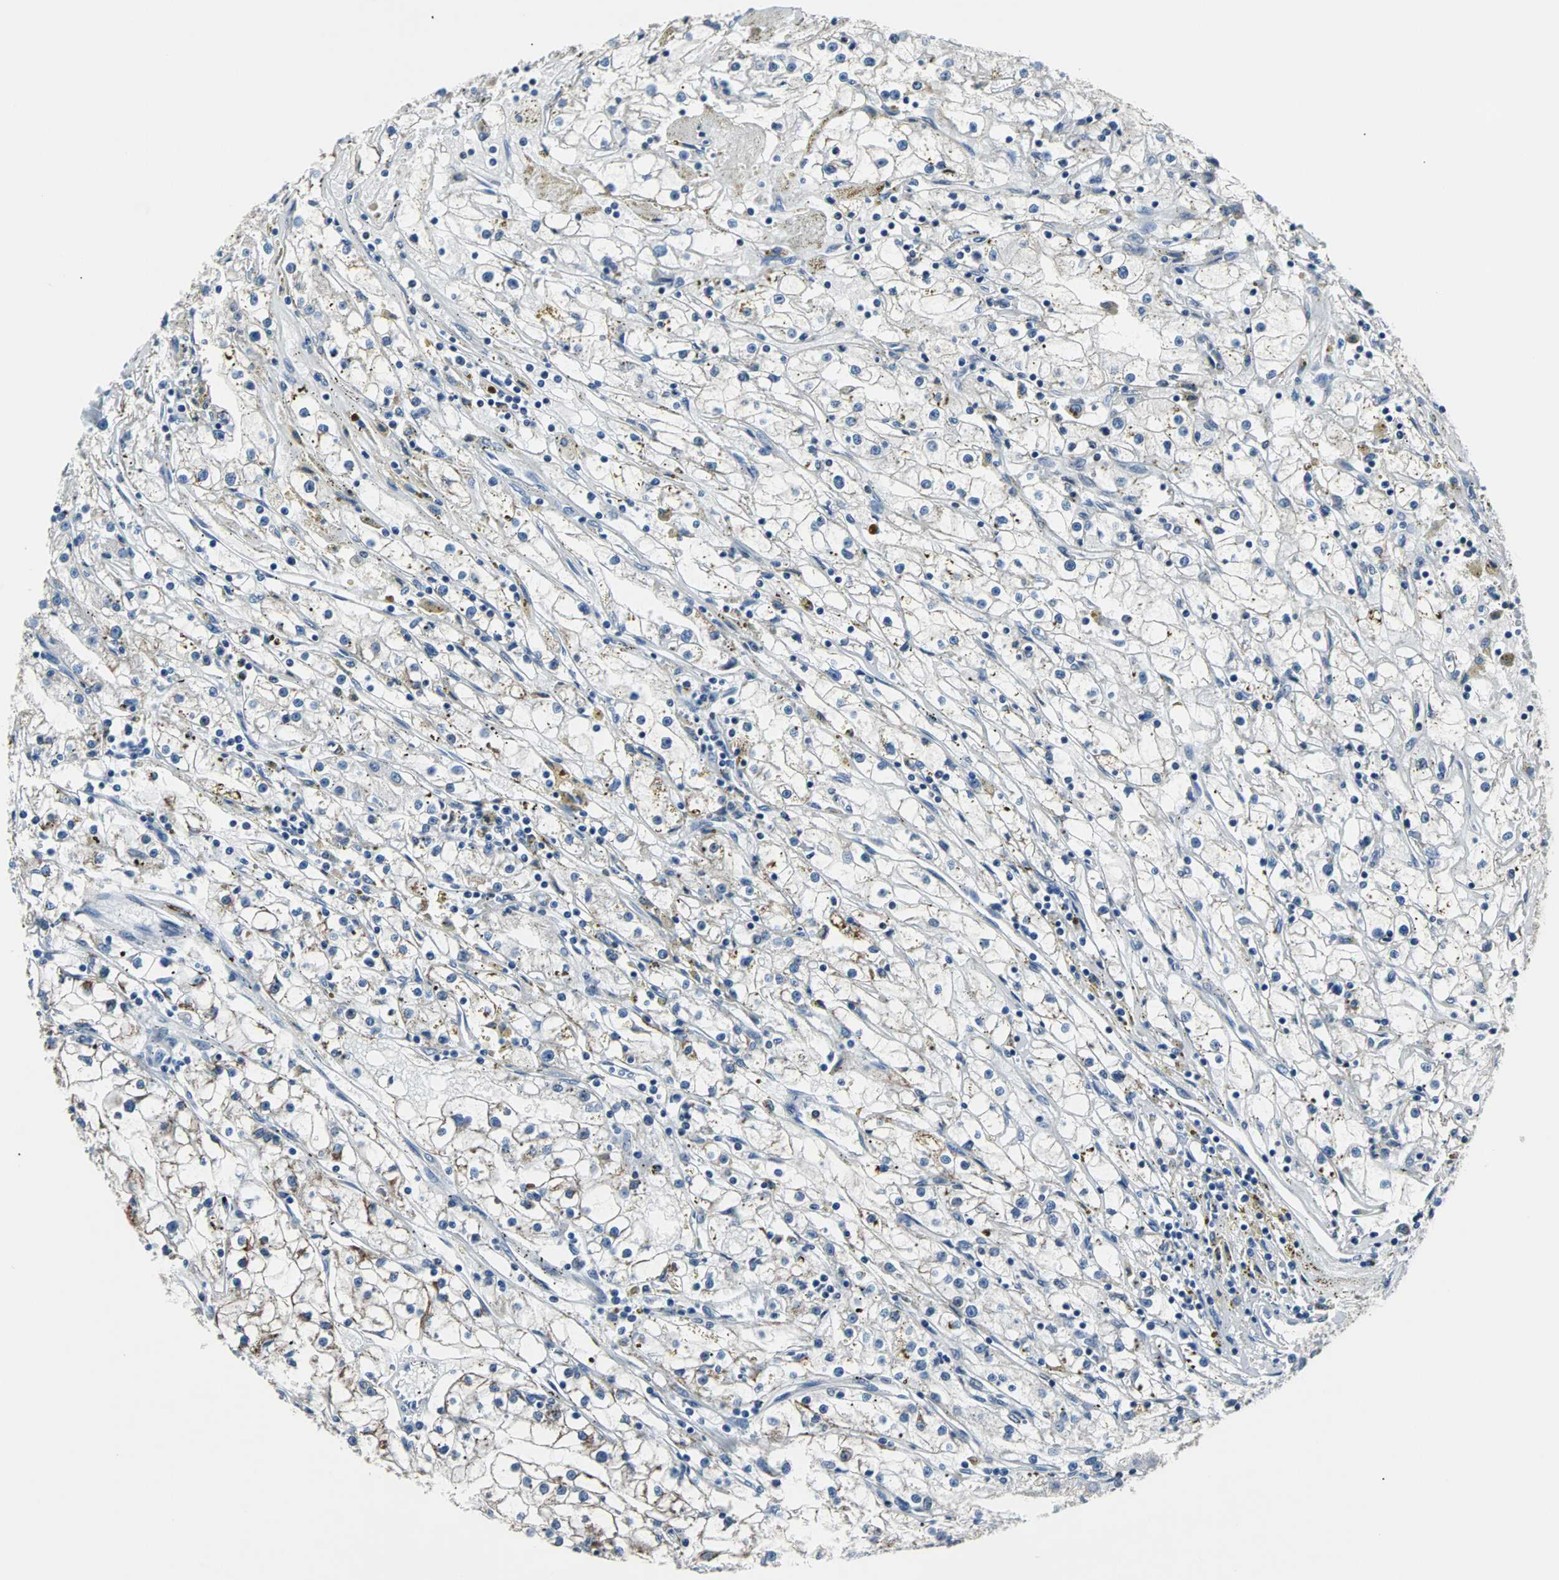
{"staining": {"intensity": "negative", "quantity": "none", "location": "none"}, "tissue": "renal cancer", "cell_type": "Tumor cells", "image_type": "cancer", "snomed": [{"axis": "morphology", "description": "Adenocarcinoma, NOS"}, {"axis": "topography", "description": "Kidney"}], "caption": "IHC photomicrograph of renal adenocarcinoma stained for a protein (brown), which exhibits no staining in tumor cells.", "gene": "USP28", "patient": {"sex": "male", "age": 56}}